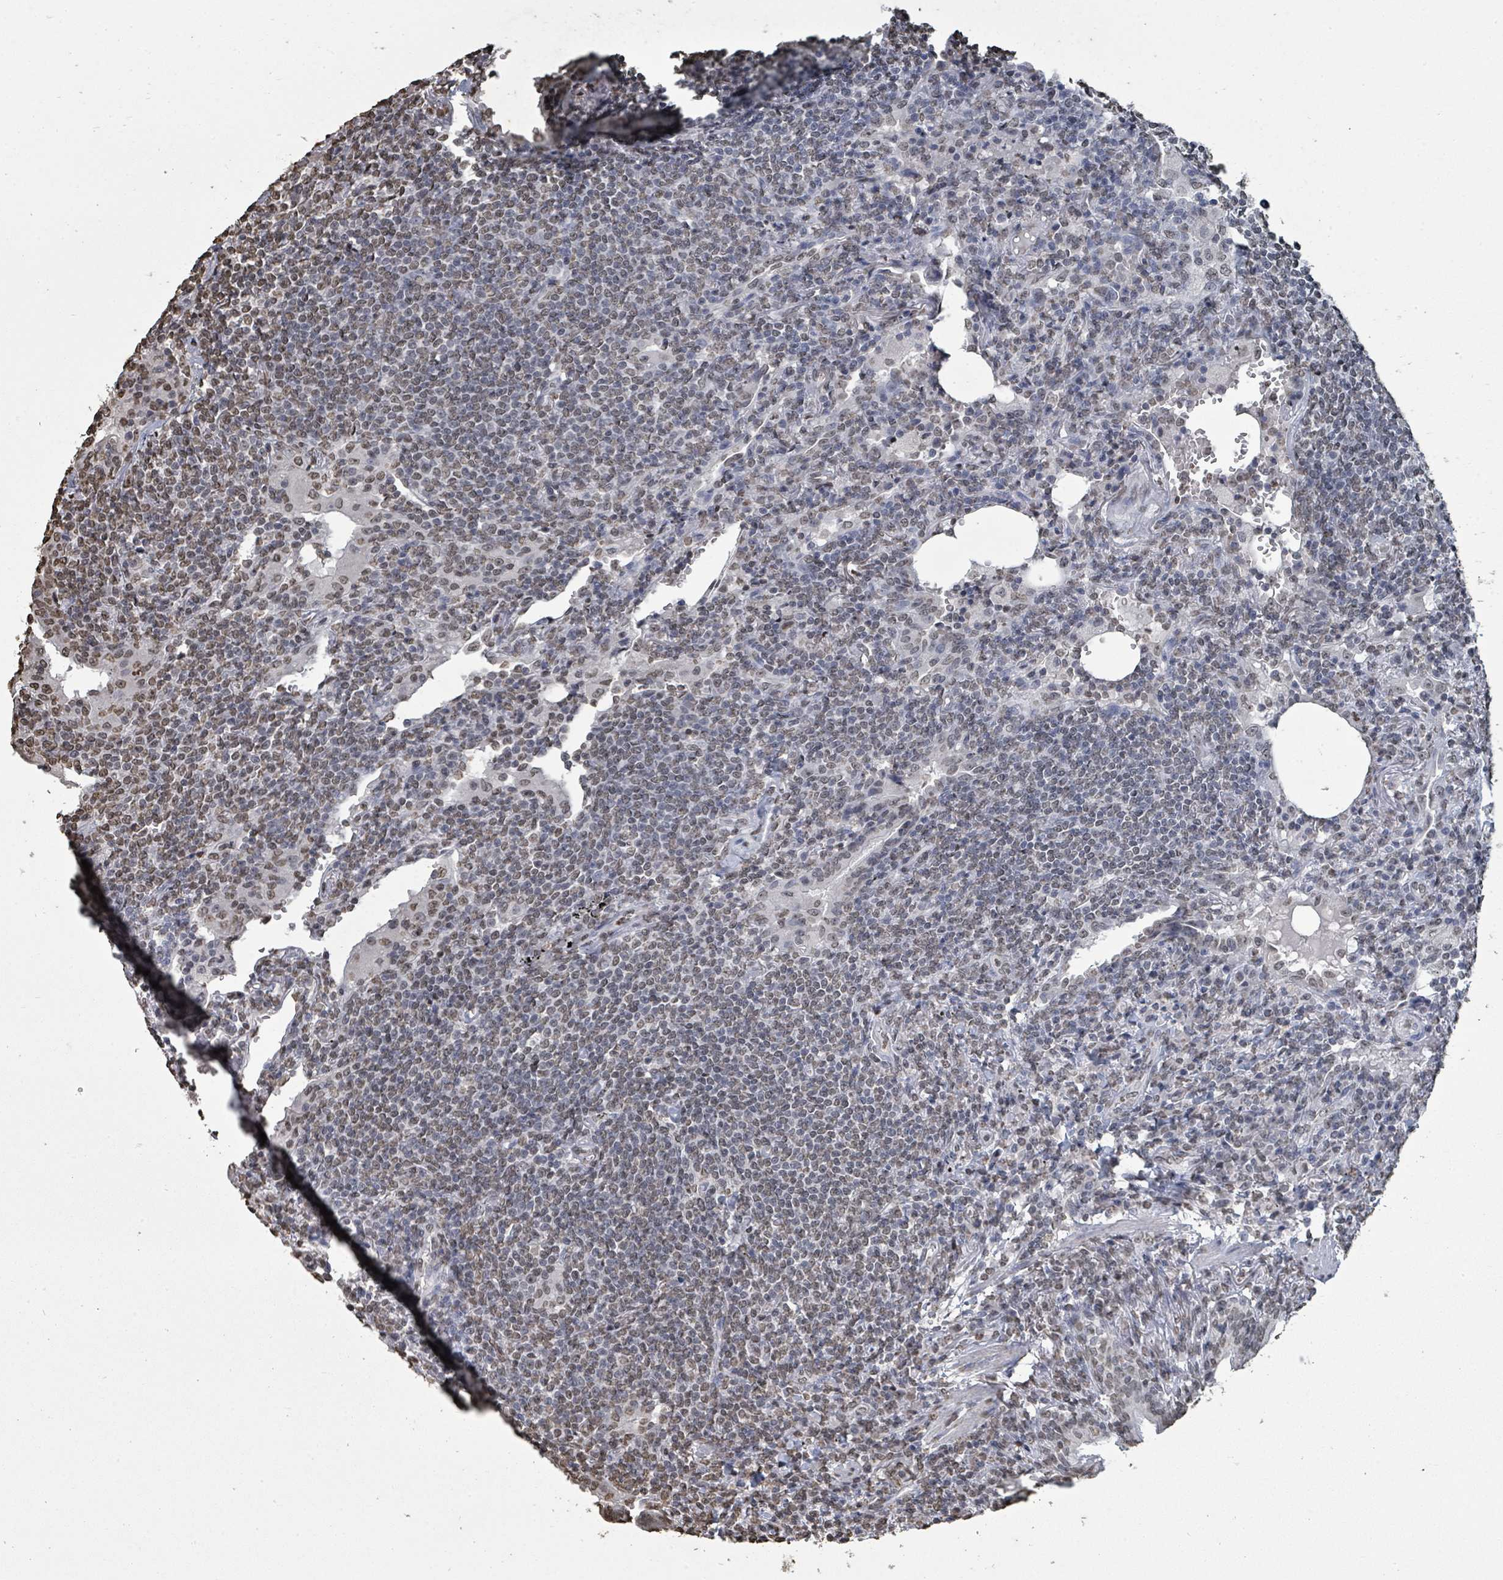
{"staining": {"intensity": "weak", "quantity": "<25%", "location": "nuclear"}, "tissue": "lymphoma", "cell_type": "Tumor cells", "image_type": "cancer", "snomed": [{"axis": "morphology", "description": "Malignant lymphoma, non-Hodgkin's type, Low grade"}, {"axis": "topography", "description": "Lung"}], "caption": "Immunohistochemistry micrograph of low-grade malignant lymphoma, non-Hodgkin's type stained for a protein (brown), which exhibits no expression in tumor cells. (DAB (3,3'-diaminobenzidine) immunohistochemistry, high magnification).", "gene": "MRPS12", "patient": {"sex": "female", "age": 71}}